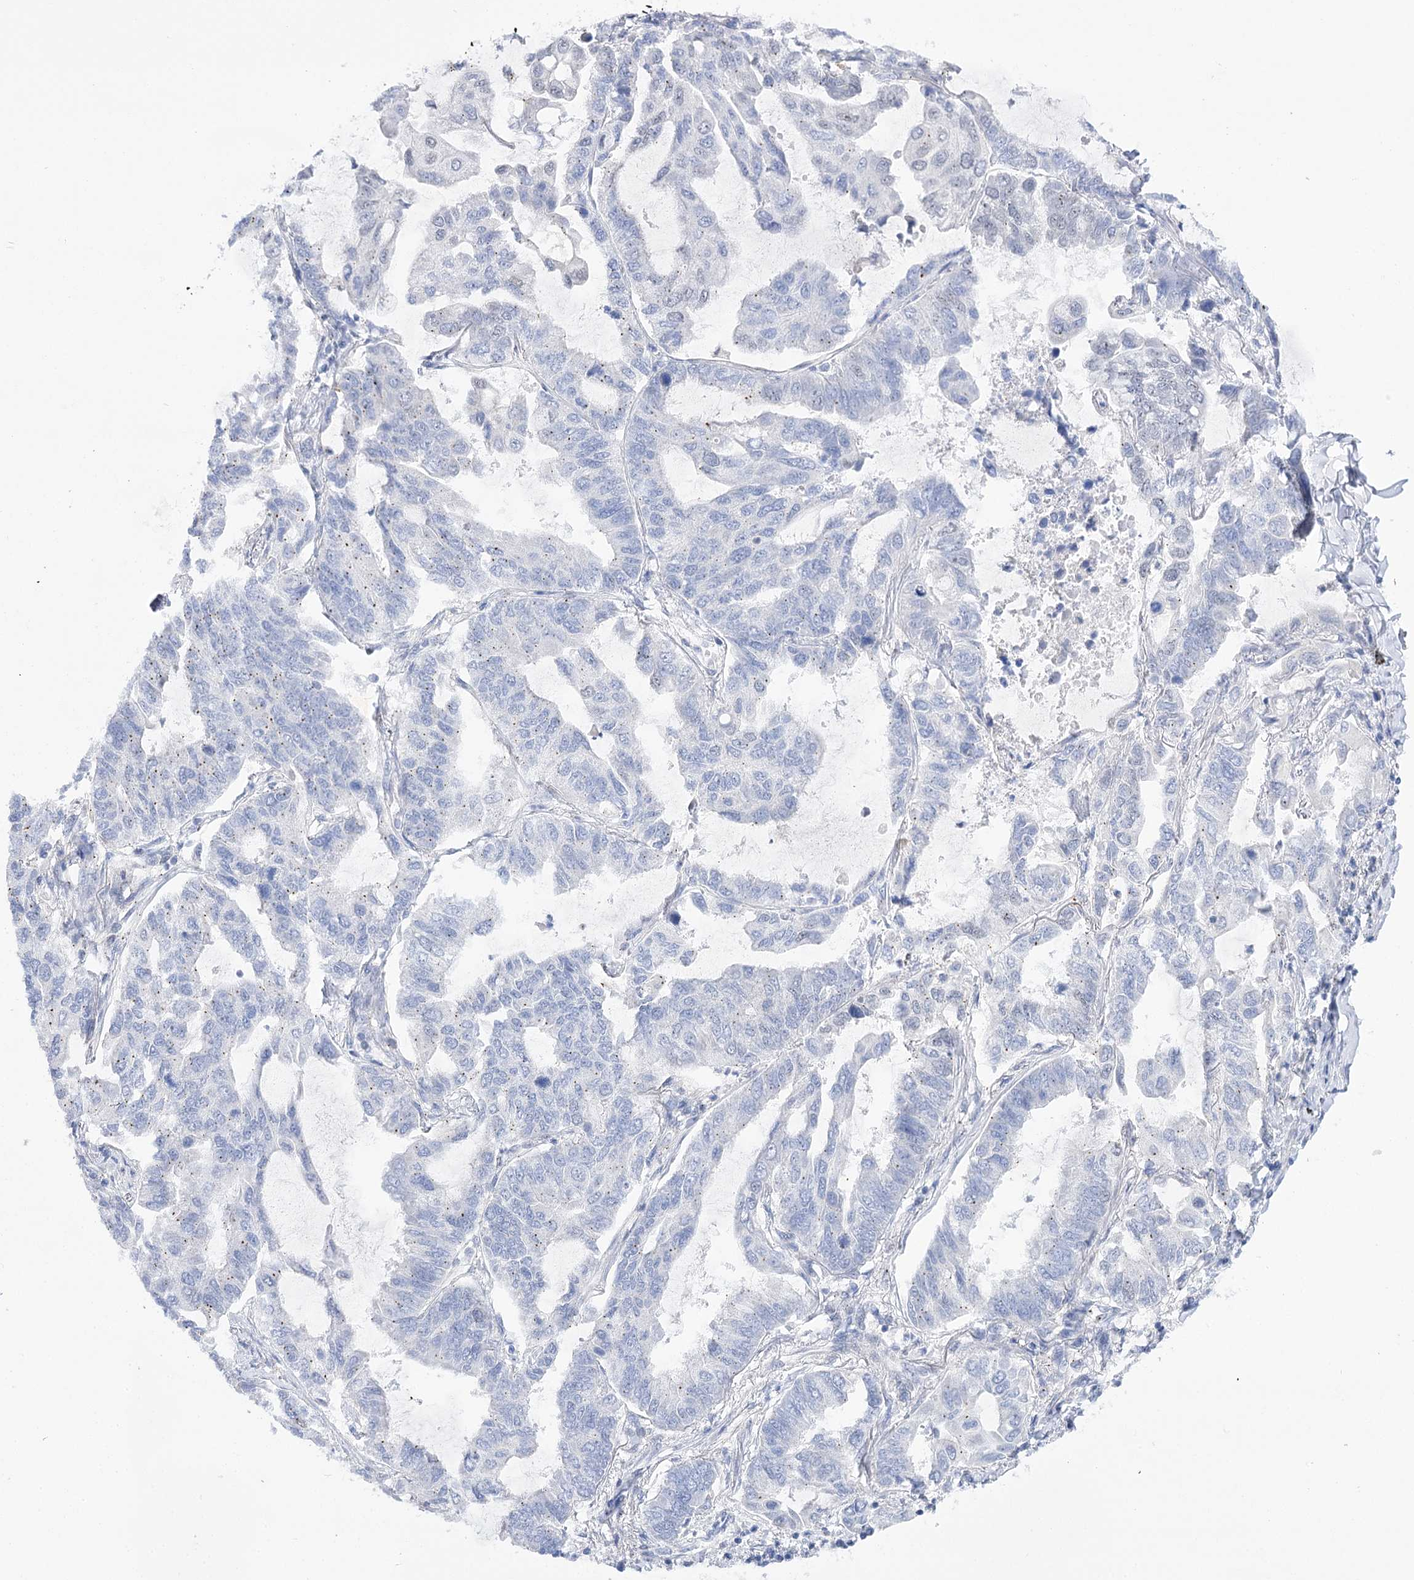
{"staining": {"intensity": "negative", "quantity": "none", "location": "none"}, "tissue": "lung cancer", "cell_type": "Tumor cells", "image_type": "cancer", "snomed": [{"axis": "morphology", "description": "Adenocarcinoma, NOS"}, {"axis": "topography", "description": "Lung"}], "caption": "Photomicrograph shows no significant protein positivity in tumor cells of lung cancer.", "gene": "ATP10B", "patient": {"sex": "male", "age": 64}}